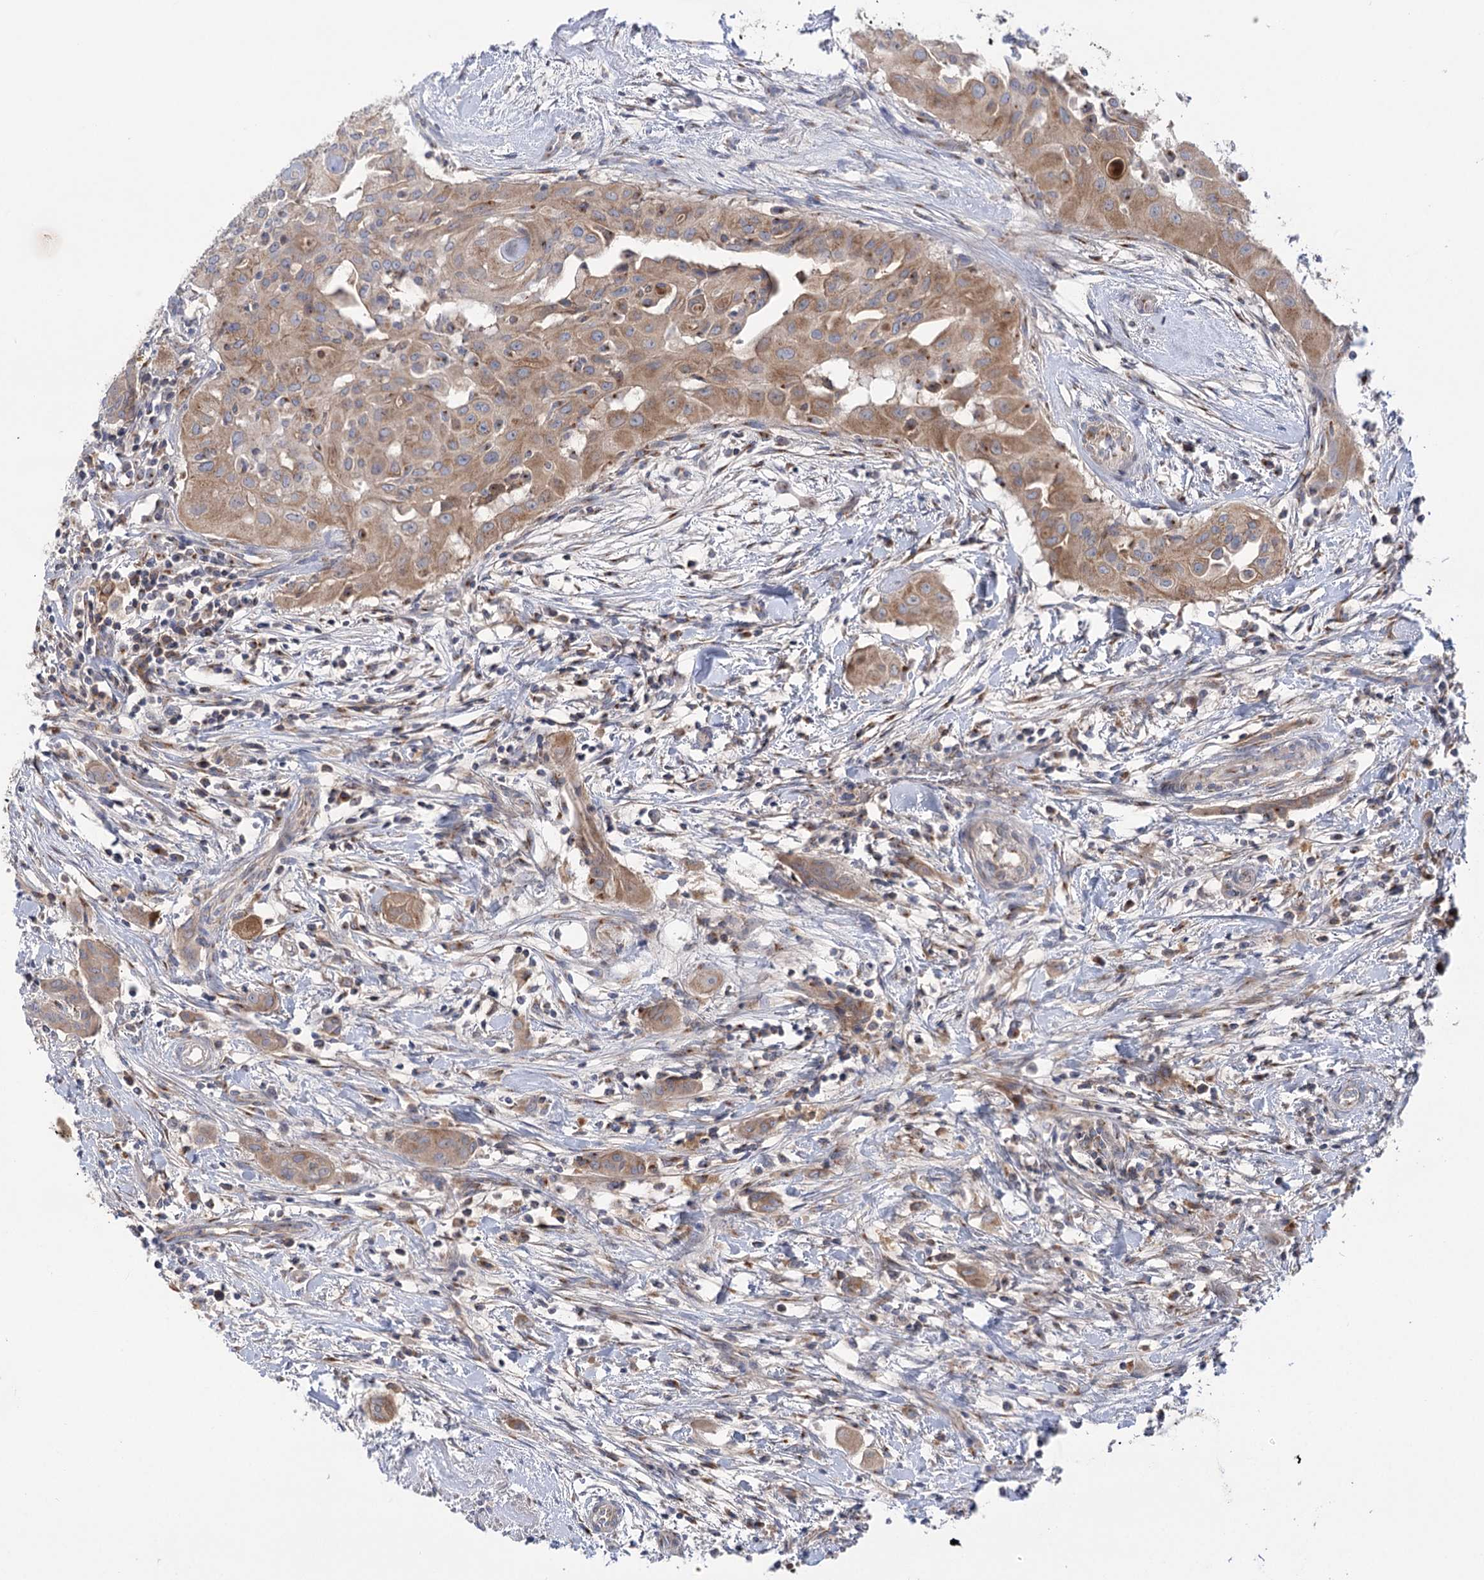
{"staining": {"intensity": "moderate", "quantity": ">75%", "location": "cytoplasmic/membranous"}, "tissue": "thyroid cancer", "cell_type": "Tumor cells", "image_type": "cancer", "snomed": [{"axis": "morphology", "description": "Papillary adenocarcinoma, NOS"}, {"axis": "topography", "description": "Thyroid gland"}], "caption": "Protein staining by immunohistochemistry (IHC) reveals moderate cytoplasmic/membranous staining in approximately >75% of tumor cells in thyroid cancer.", "gene": "GBF1", "patient": {"sex": "female", "age": 59}}